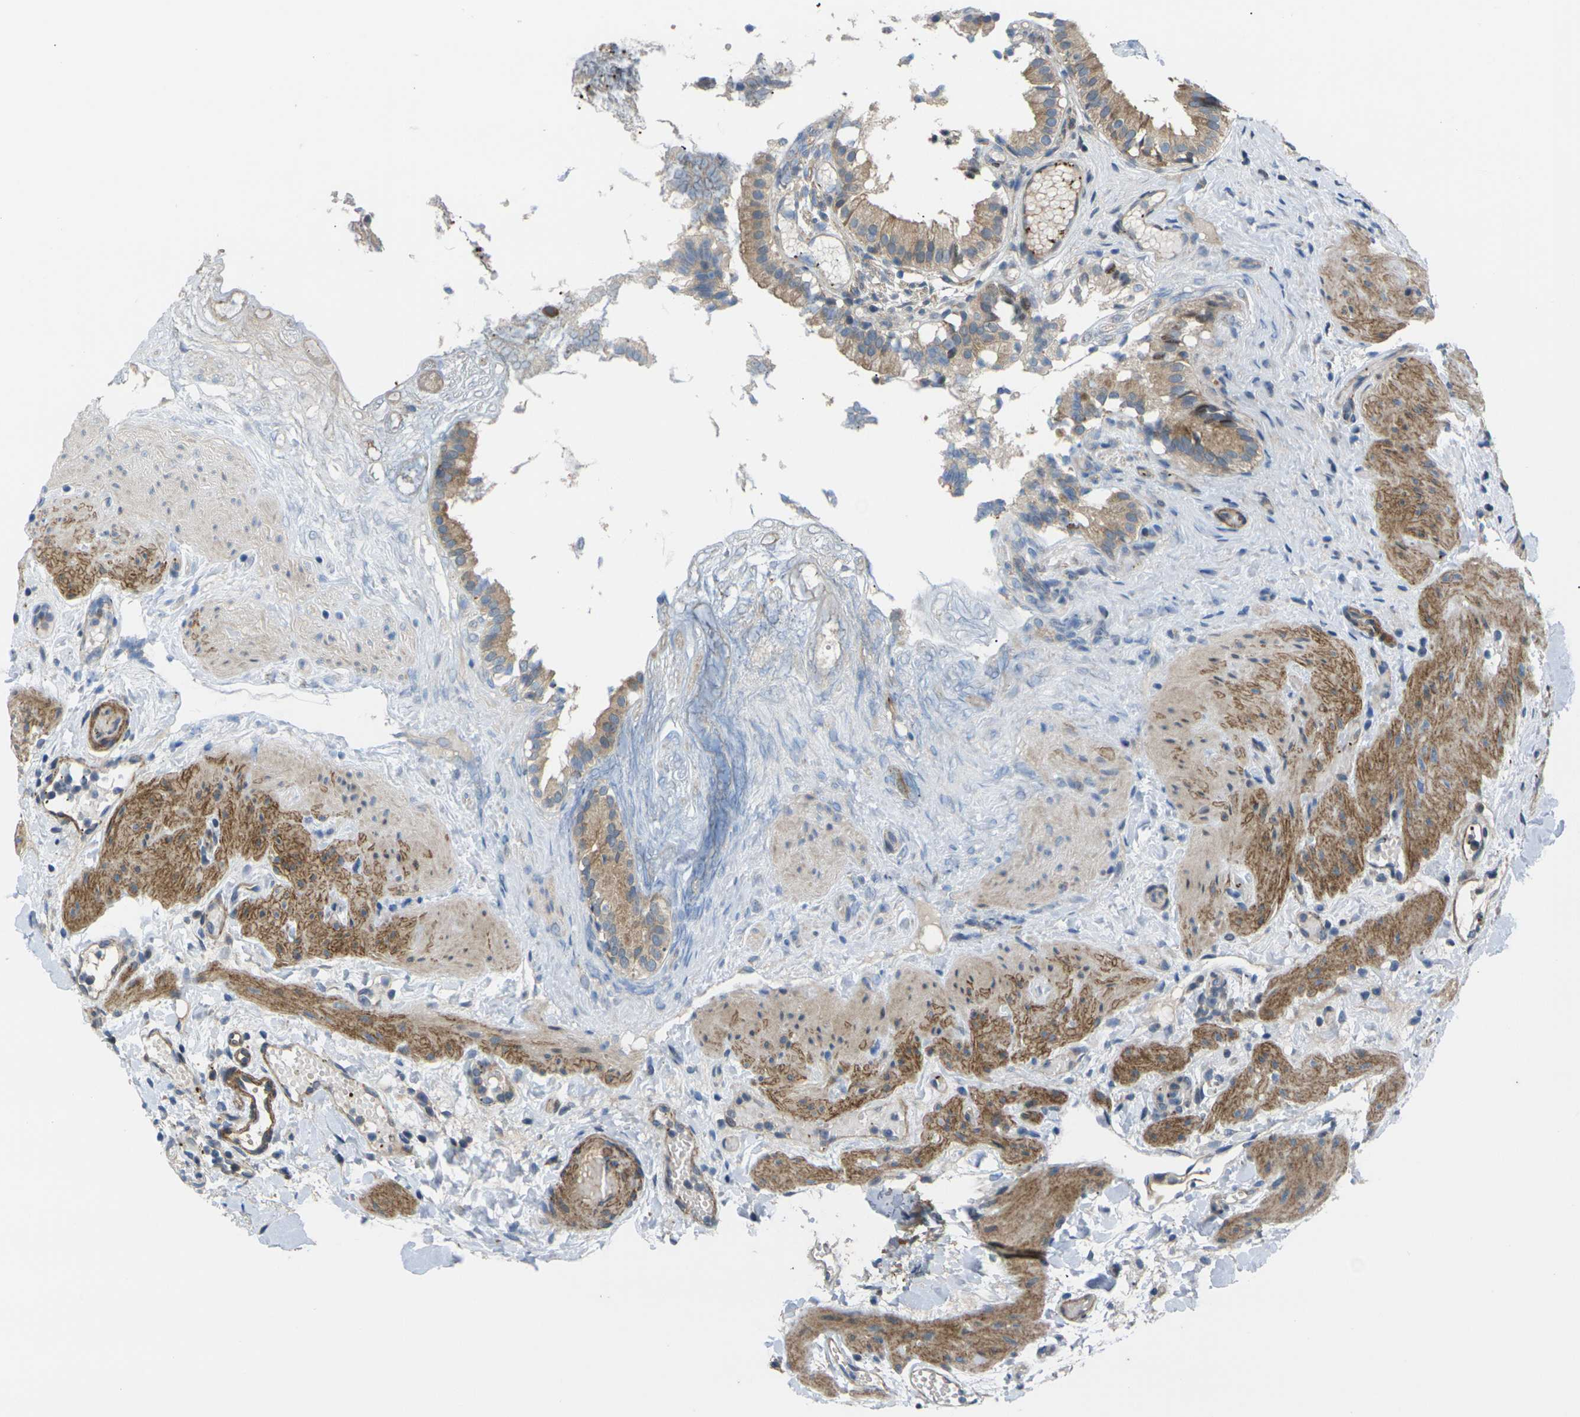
{"staining": {"intensity": "moderate", "quantity": ">75%", "location": "cytoplasmic/membranous"}, "tissue": "gallbladder", "cell_type": "Glandular cells", "image_type": "normal", "snomed": [{"axis": "morphology", "description": "Normal tissue, NOS"}, {"axis": "topography", "description": "Gallbladder"}], "caption": "A medium amount of moderate cytoplasmic/membranous staining is identified in about >75% of glandular cells in benign gallbladder. (DAB (3,3'-diaminobenzidine) = brown stain, brightfield microscopy at high magnification).", "gene": "RPS6KA3", "patient": {"sex": "female", "age": 26}}